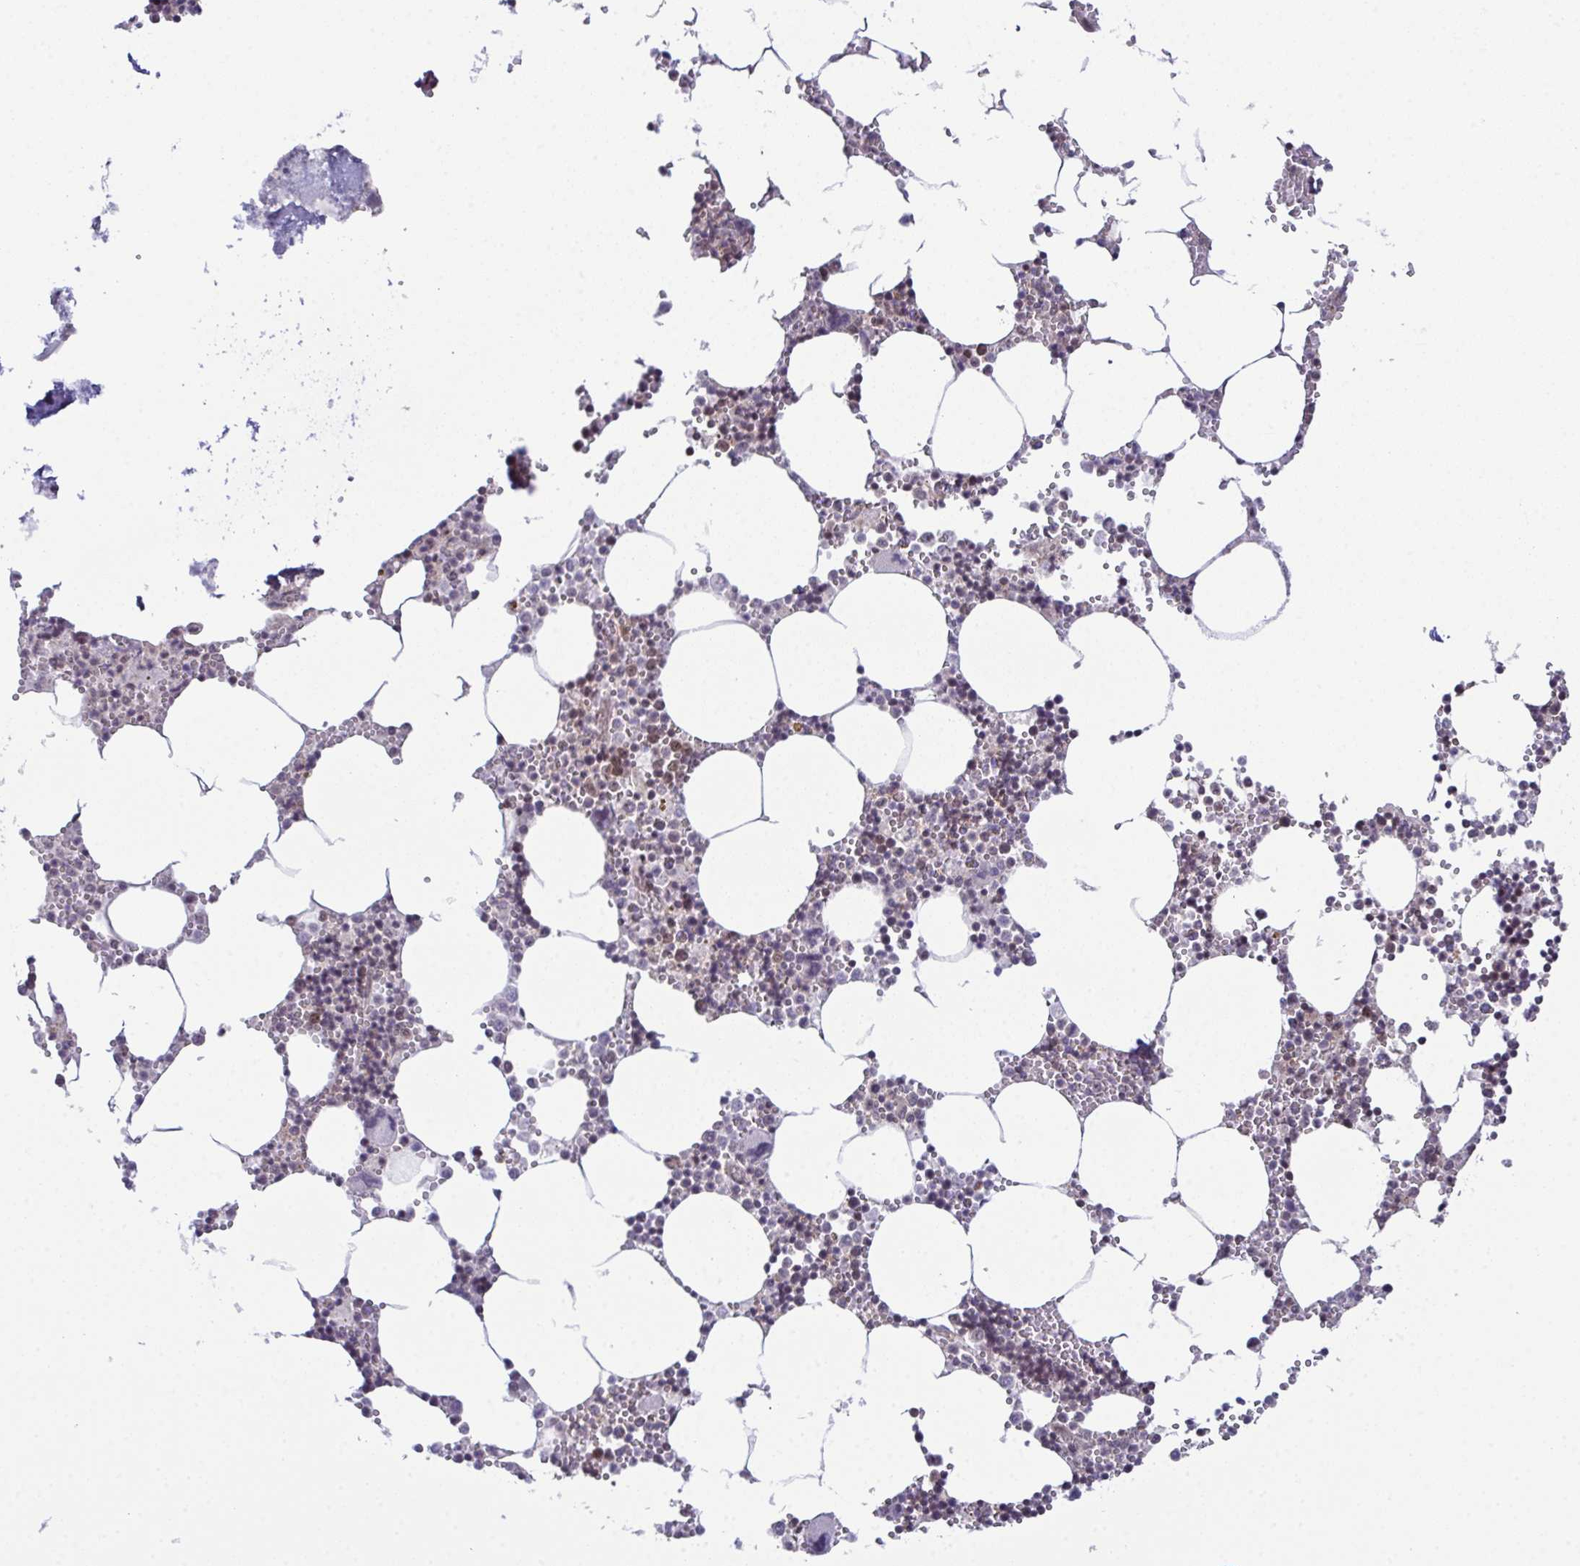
{"staining": {"intensity": "moderate", "quantity": "25%-75%", "location": "cytoplasmic/membranous,nuclear"}, "tissue": "bone marrow", "cell_type": "Hematopoietic cells", "image_type": "normal", "snomed": [{"axis": "morphology", "description": "Normal tissue, NOS"}, {"axis": "topography", "description": "Bone marrow"}], "caption": "High-power microscopy captured an immunohistochemistry micrograph of benign bone marrow, revealing moderate cytoplasmic/membranous,nuclear staining in approximately 25%-75% of hematopoietic cells.", "gene": "DNAJB1", "patient": {"sex": "male", "age": 54}}